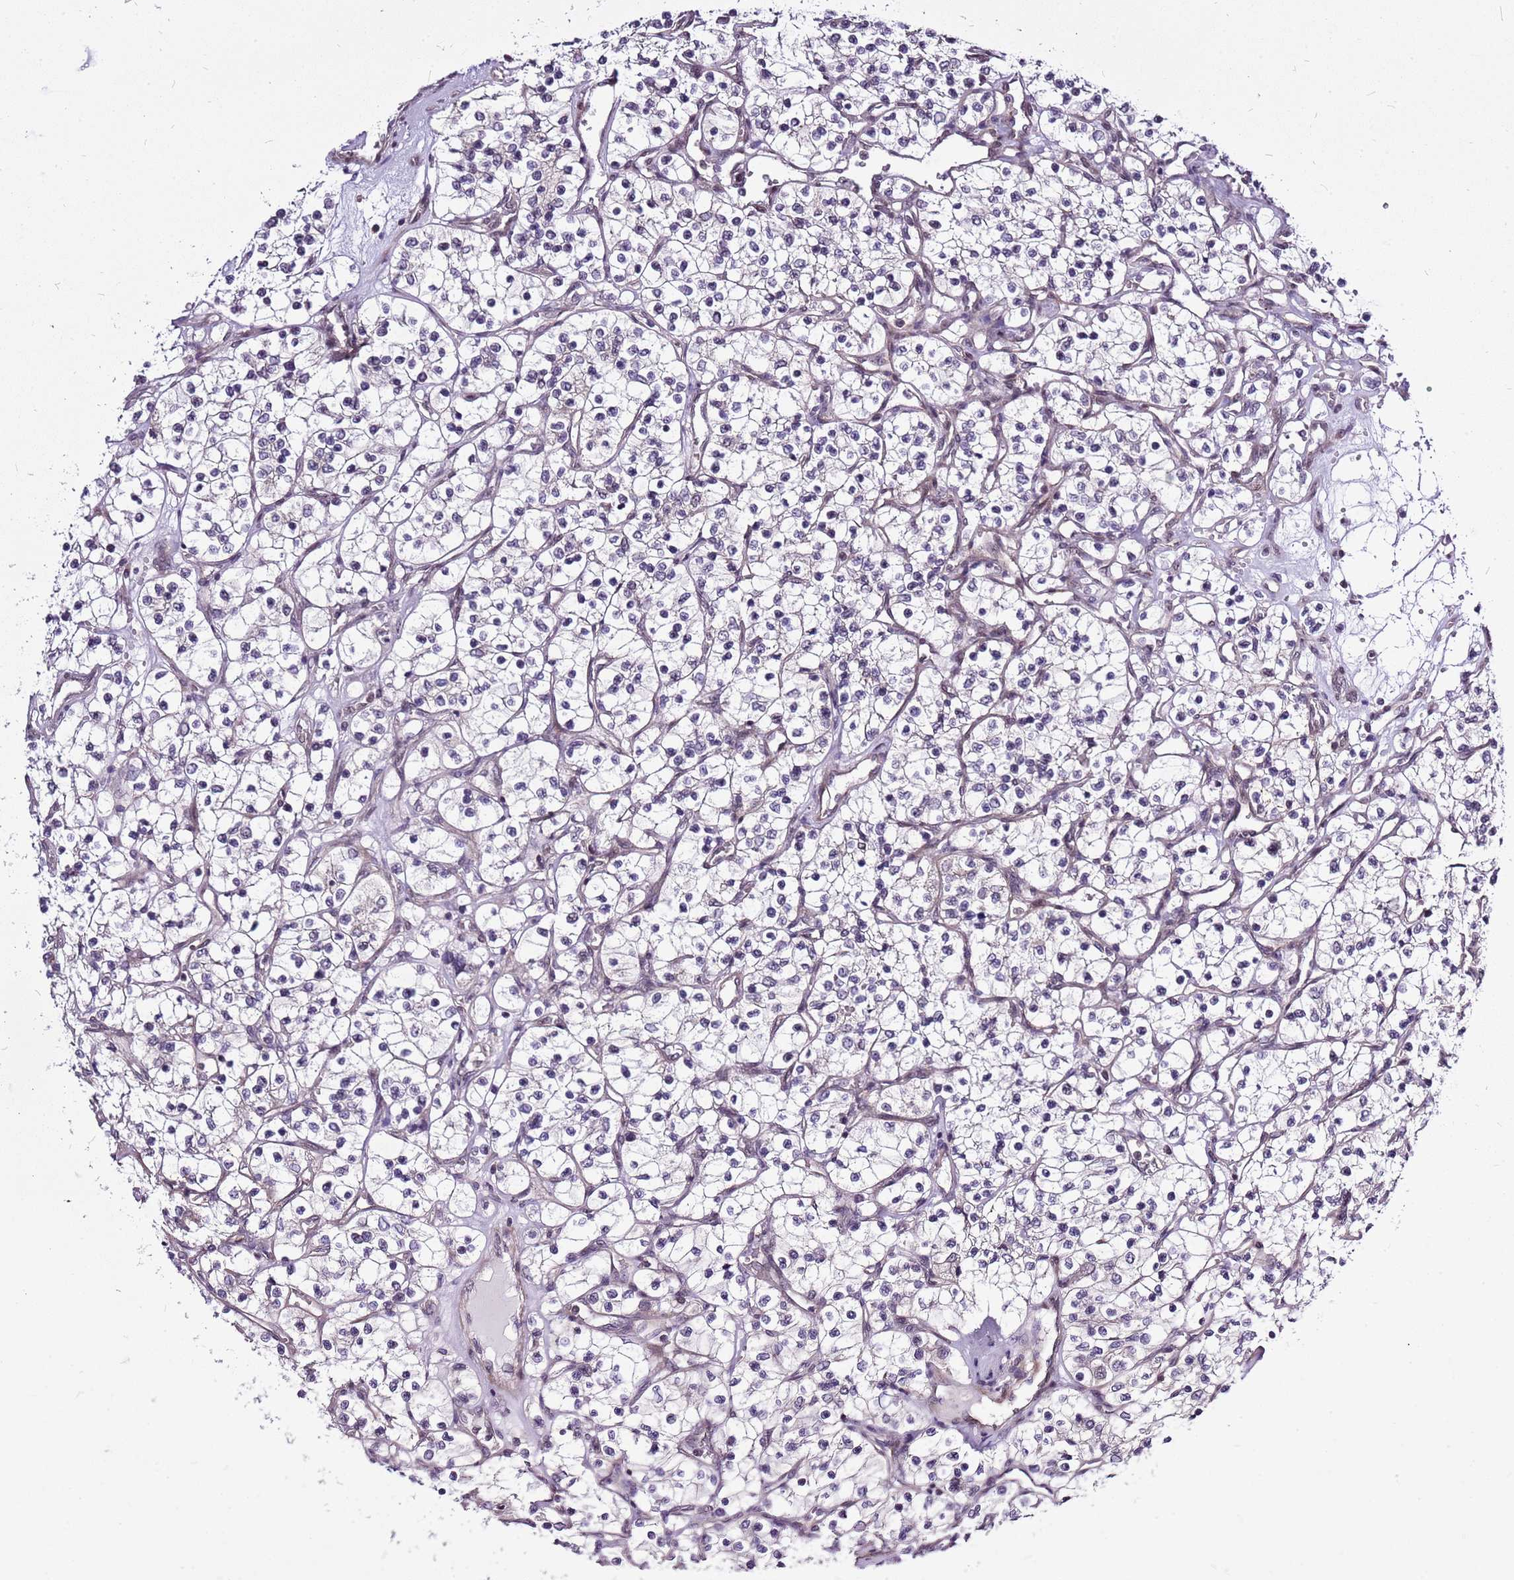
{"staining": {"intensity": "negative", "quantity": "none", "location": "none"}, "tissue": "renal cancer", "cell_type": "Tumor cells", "image_type": "cancer", "snomed": [{"axis": "morphology", "description": "Adenocarcinoma, NOS"}, {"axis": "topography", "description": "Kidney"}], "caption": "DAB immunohistochemical staining of renal cancer (adenocarcinoma) exhibits no significant staining in tumor cells.", "gene": "CCDC166", "patient": {"sex": "female", "age": 69}}